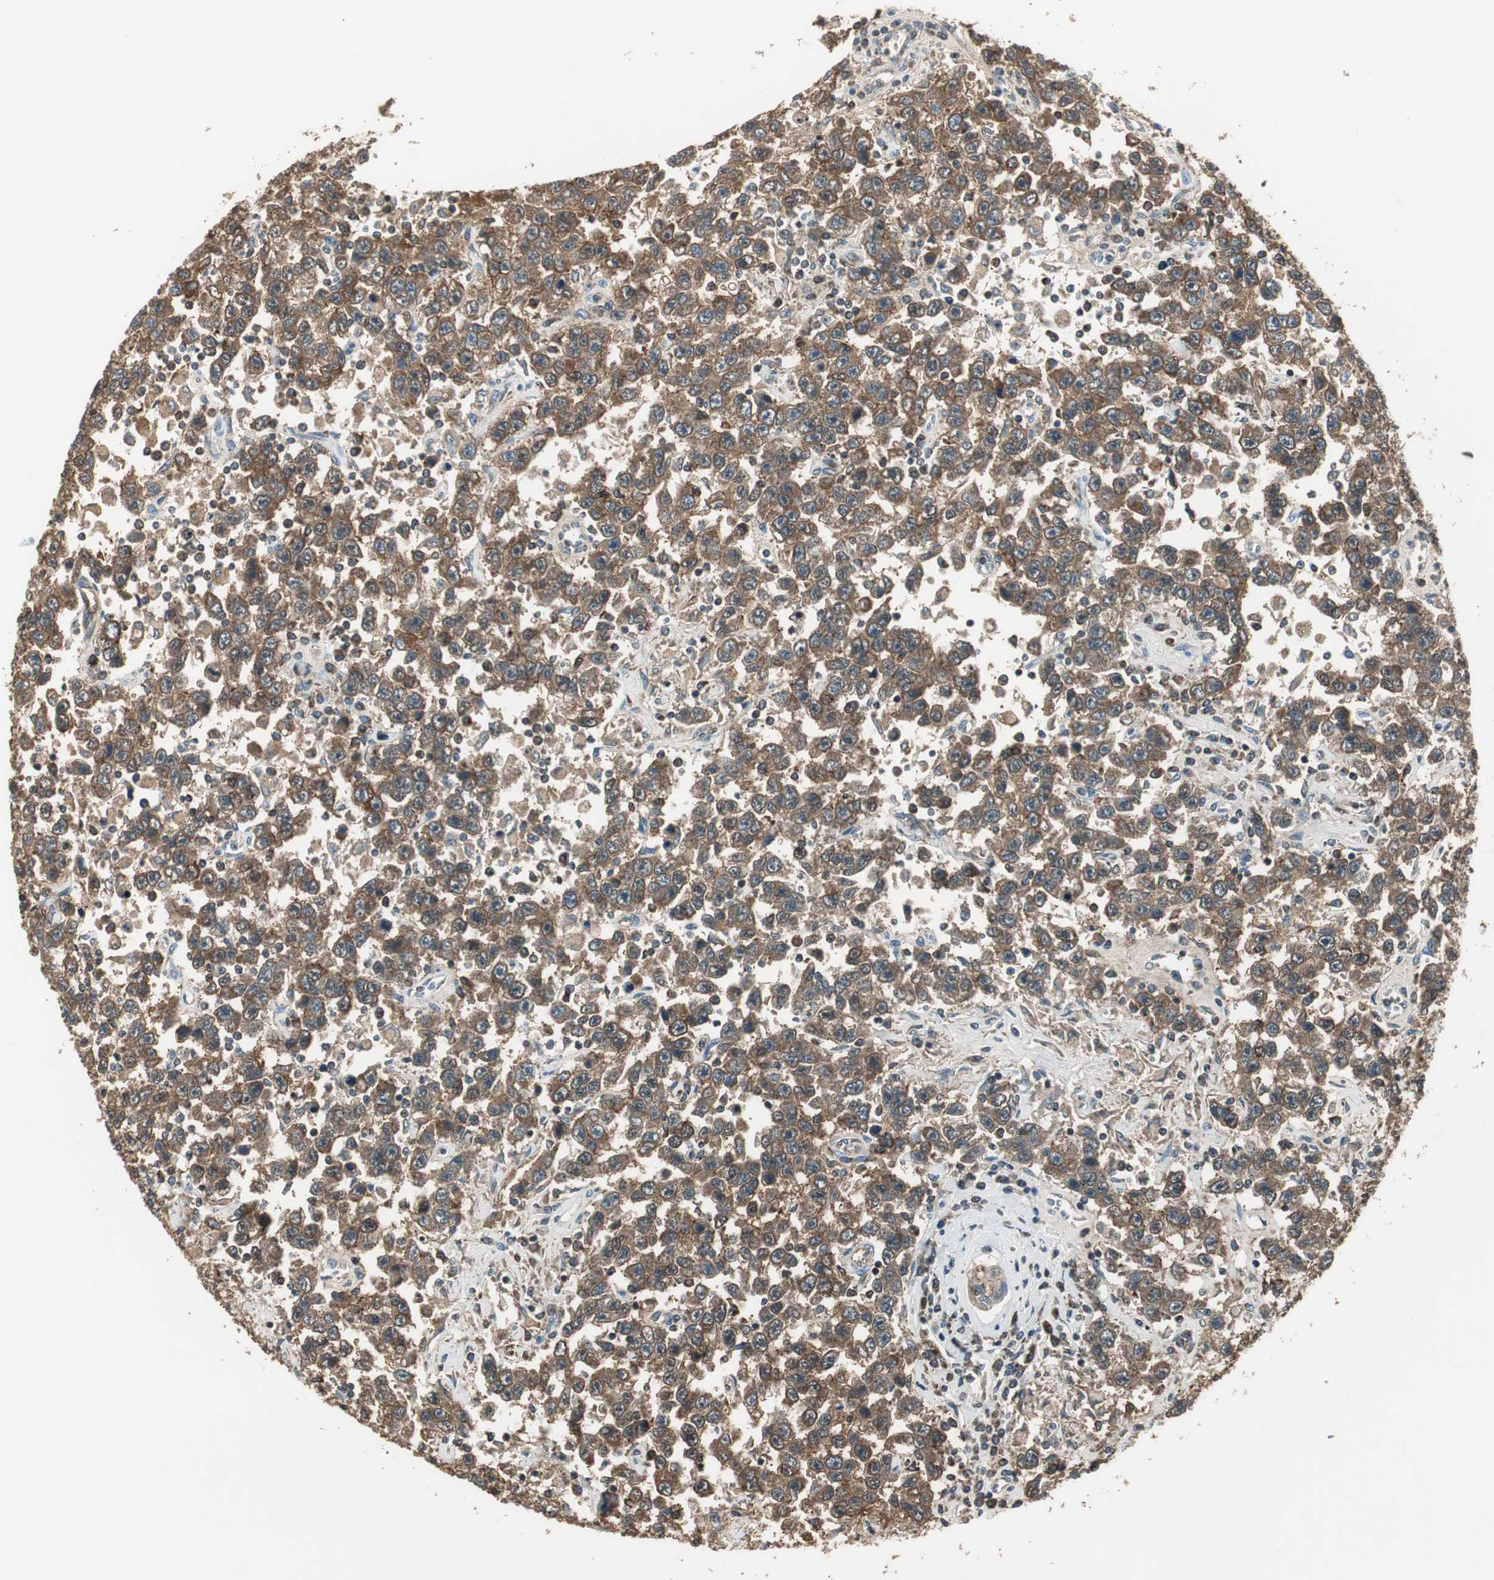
{"staining": {"intensity": "strong", "quantity": ">75%", "location": "cytoplasmic/membranous"}, "tissue": "testis cancer", "cell_type": "Tumor cells", "image_type": "cancer", "snomed": [{"axis": "morphology", "description": "Seminoma, NOS"}, {"axis": "topography", "description": "Testis"}], "caption": "Brown immunohistochemical staining in human testis seminoma displays strong cytoplasmic/membranous expression in approximately >75% of tumor cells.", "gene": "MSTO1", "patient": {"sex": "male", "age": 41}}